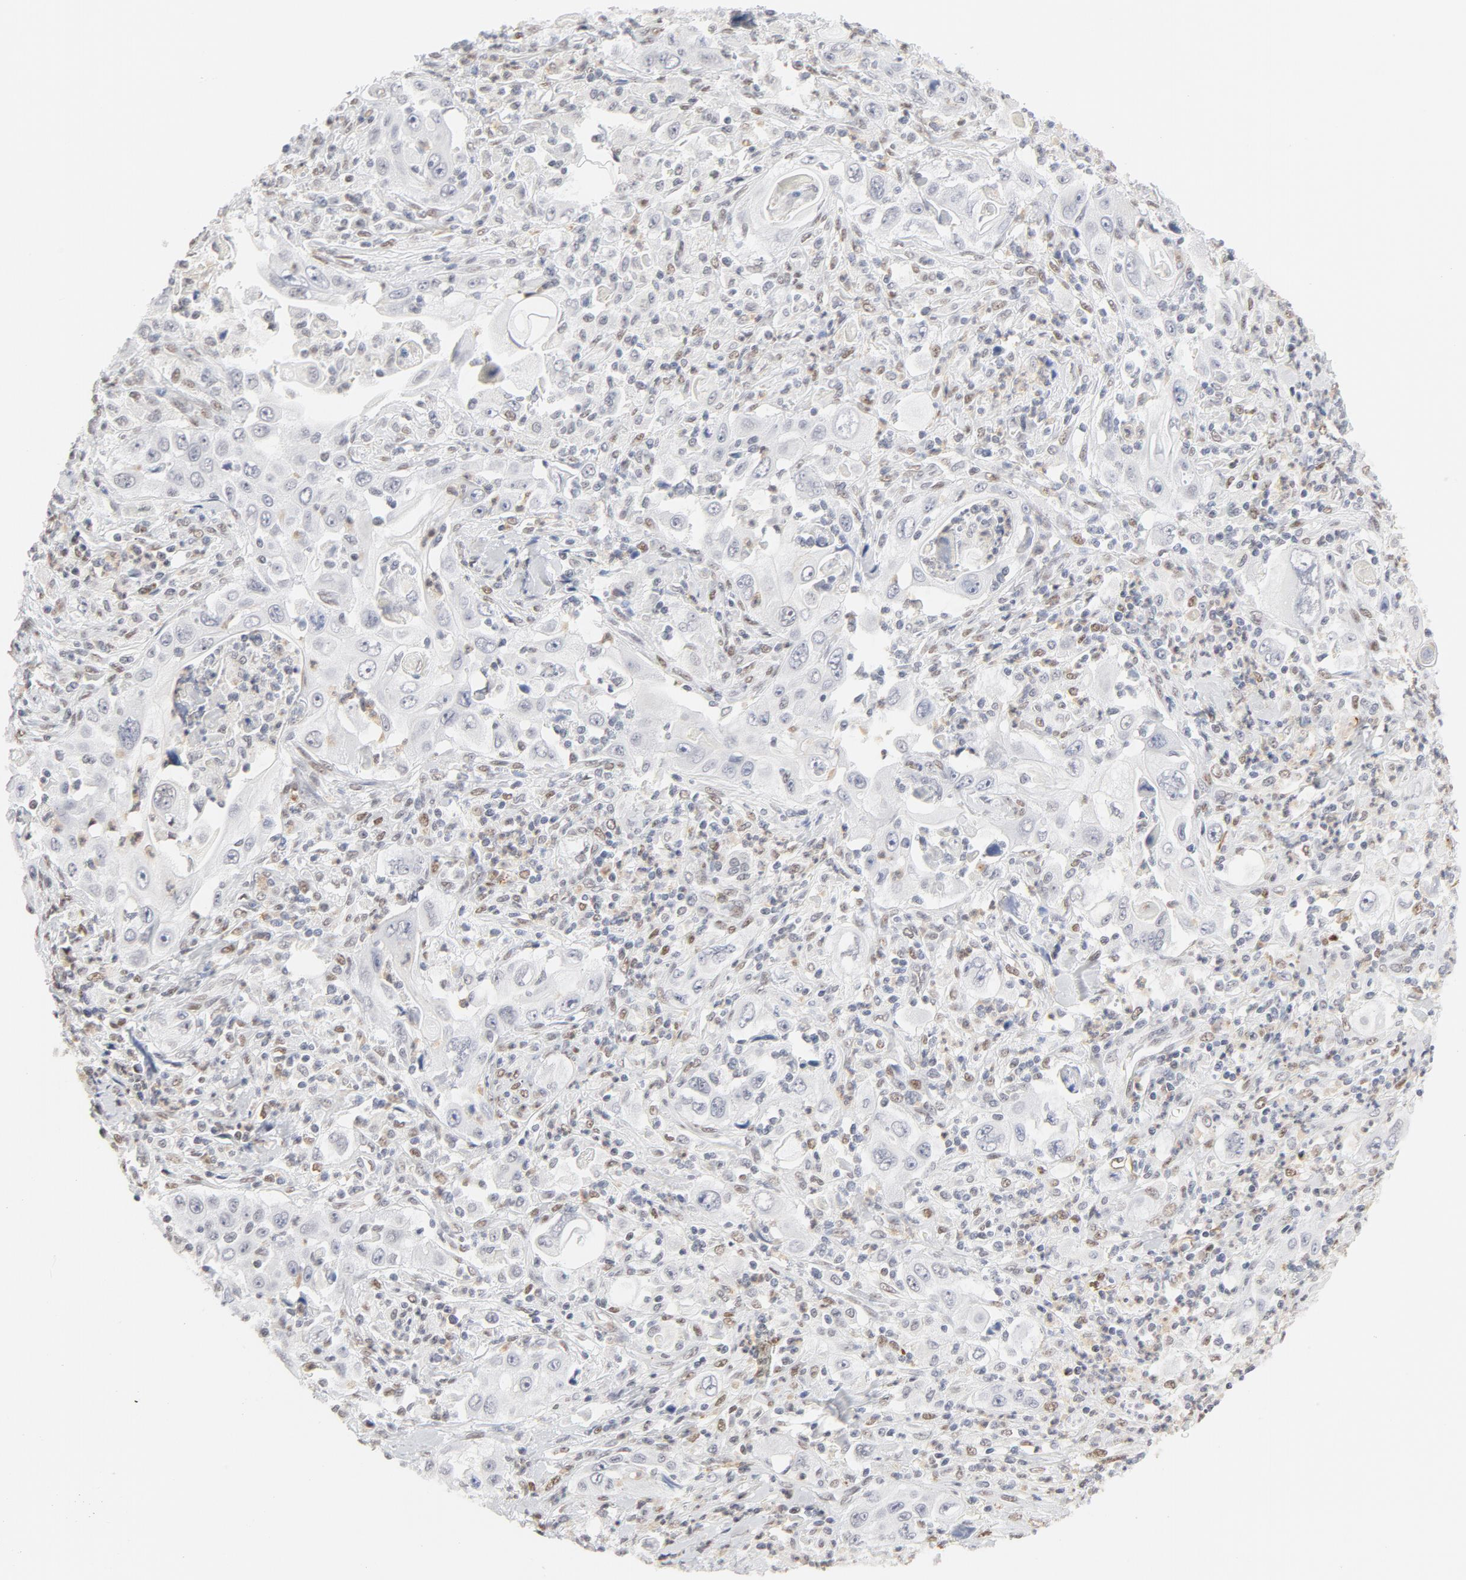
{"staining": {"intensity": "negative", "quantity": "none", "location": "none"}, "tissue": "pancreatic cancer", "cell_type": "Tumor cells", "image_type": "cancer", "snomed": [{"axis": "morphology", "description": "Adenocarcinoma, NOS"}, {"axis": "topography", "description": "Pancreas"}], "caption": "Immunohistochemistry of adenocarcinoma (pancreatic) demonstrates no positivity in tumor cells. The staining was performed using DAB to visualize the protein expression in brown, while the nuclei were stained in blue with hematoxylin (Magnification: 20x).", "gene": "PBX1", "patient": {"sex": "male", "age": 70}}